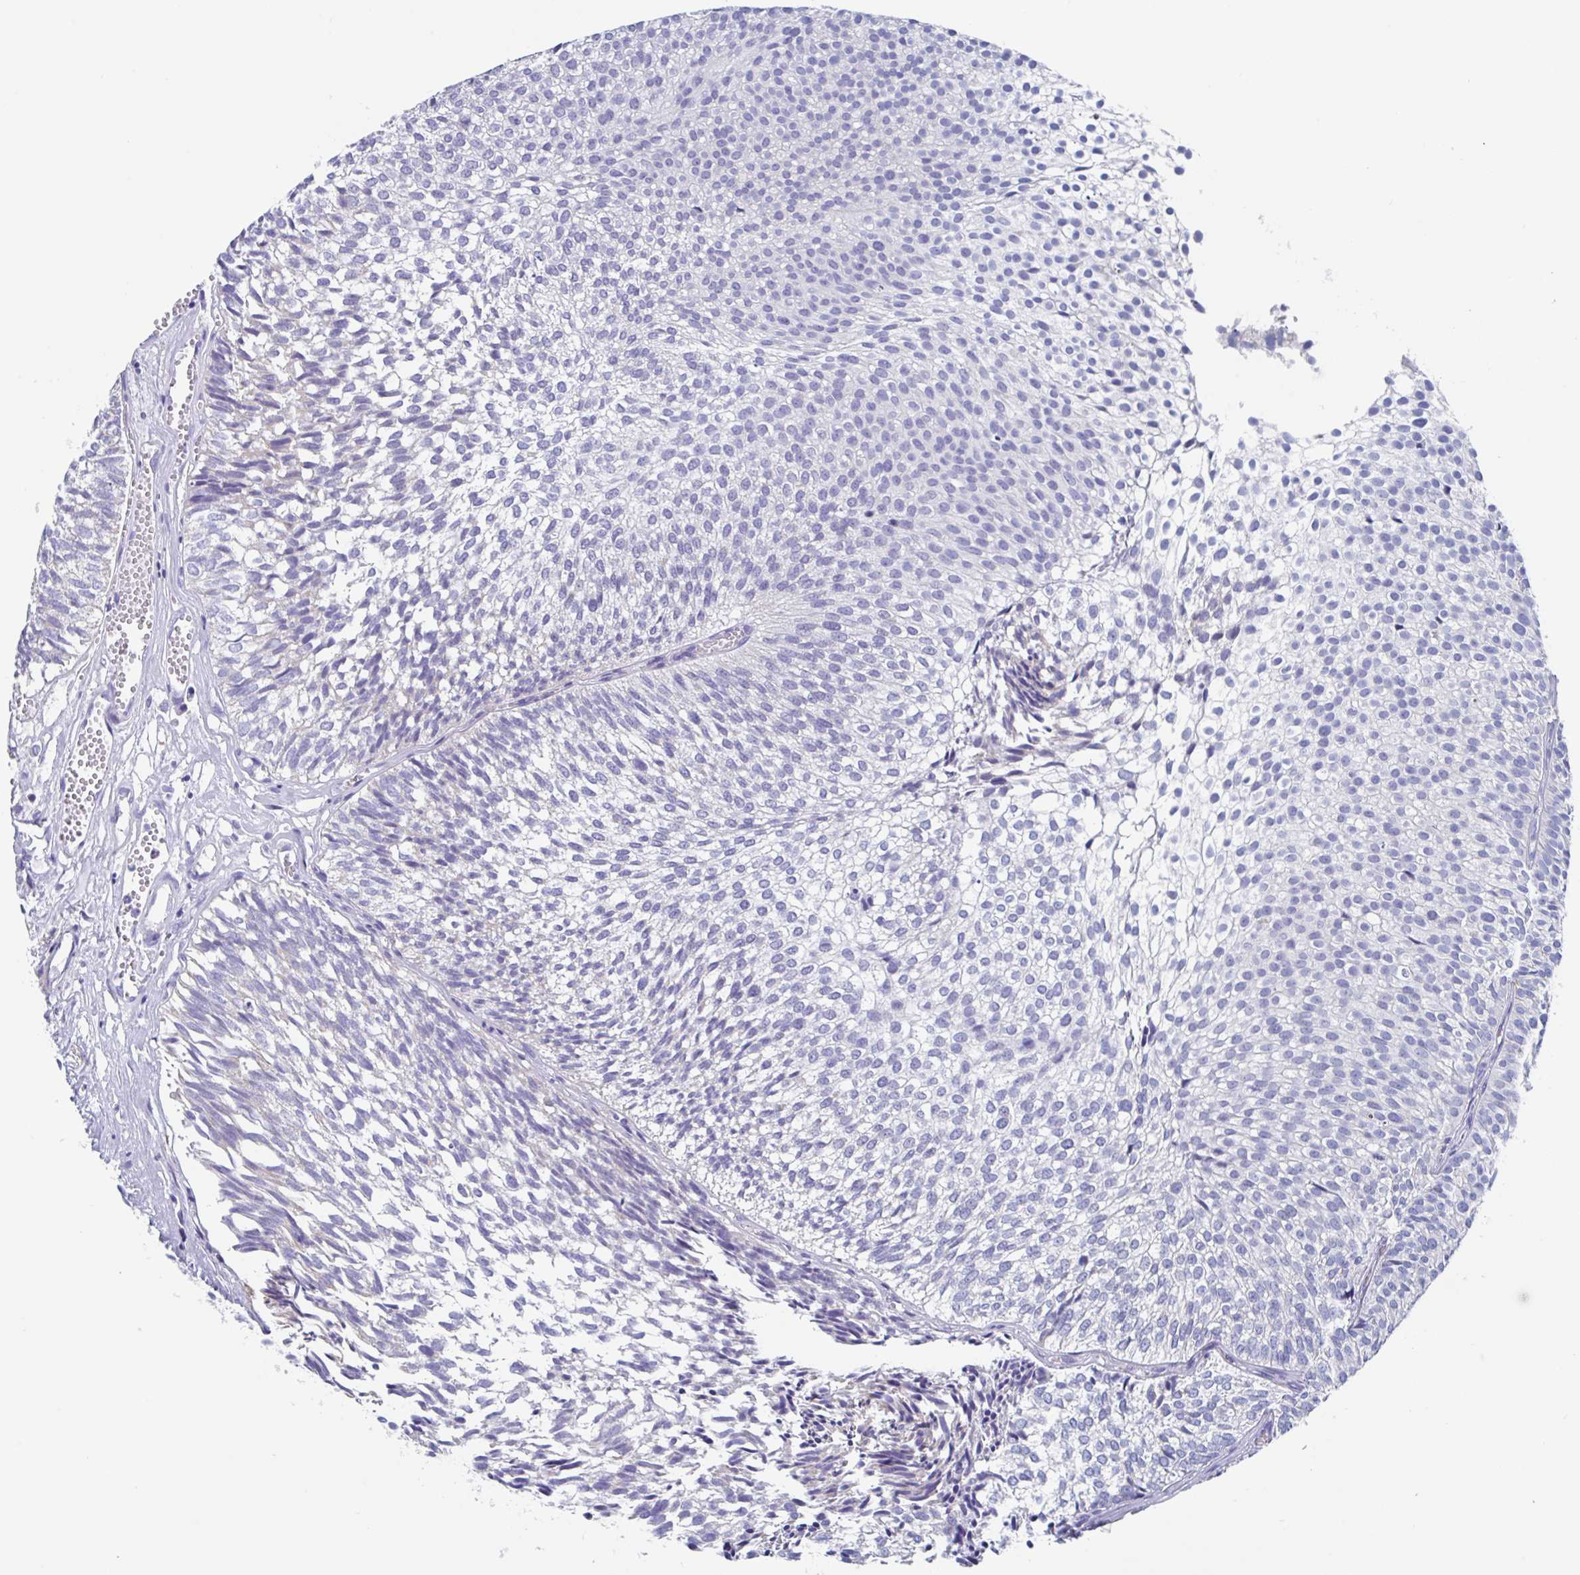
{"staining": {"intensity": "negative", "quantity": "none", "location": "none"}, "tissue": "urothelial cancer", "cell_type": "Tumor cells", "image_type": "cancer", "snomed": [{"axis": "morphology", "description": "Urothelial carcinoma, Low grade"}, {"axis": "topography", "description": "Urinary bladder"}], "caption": "This is a micrograph of IHC staining of urothelial cancer, which shows no positivity in tumor cells.", "gene": "FCGR3A", "patient": {"sex": "male", "age": 91}}